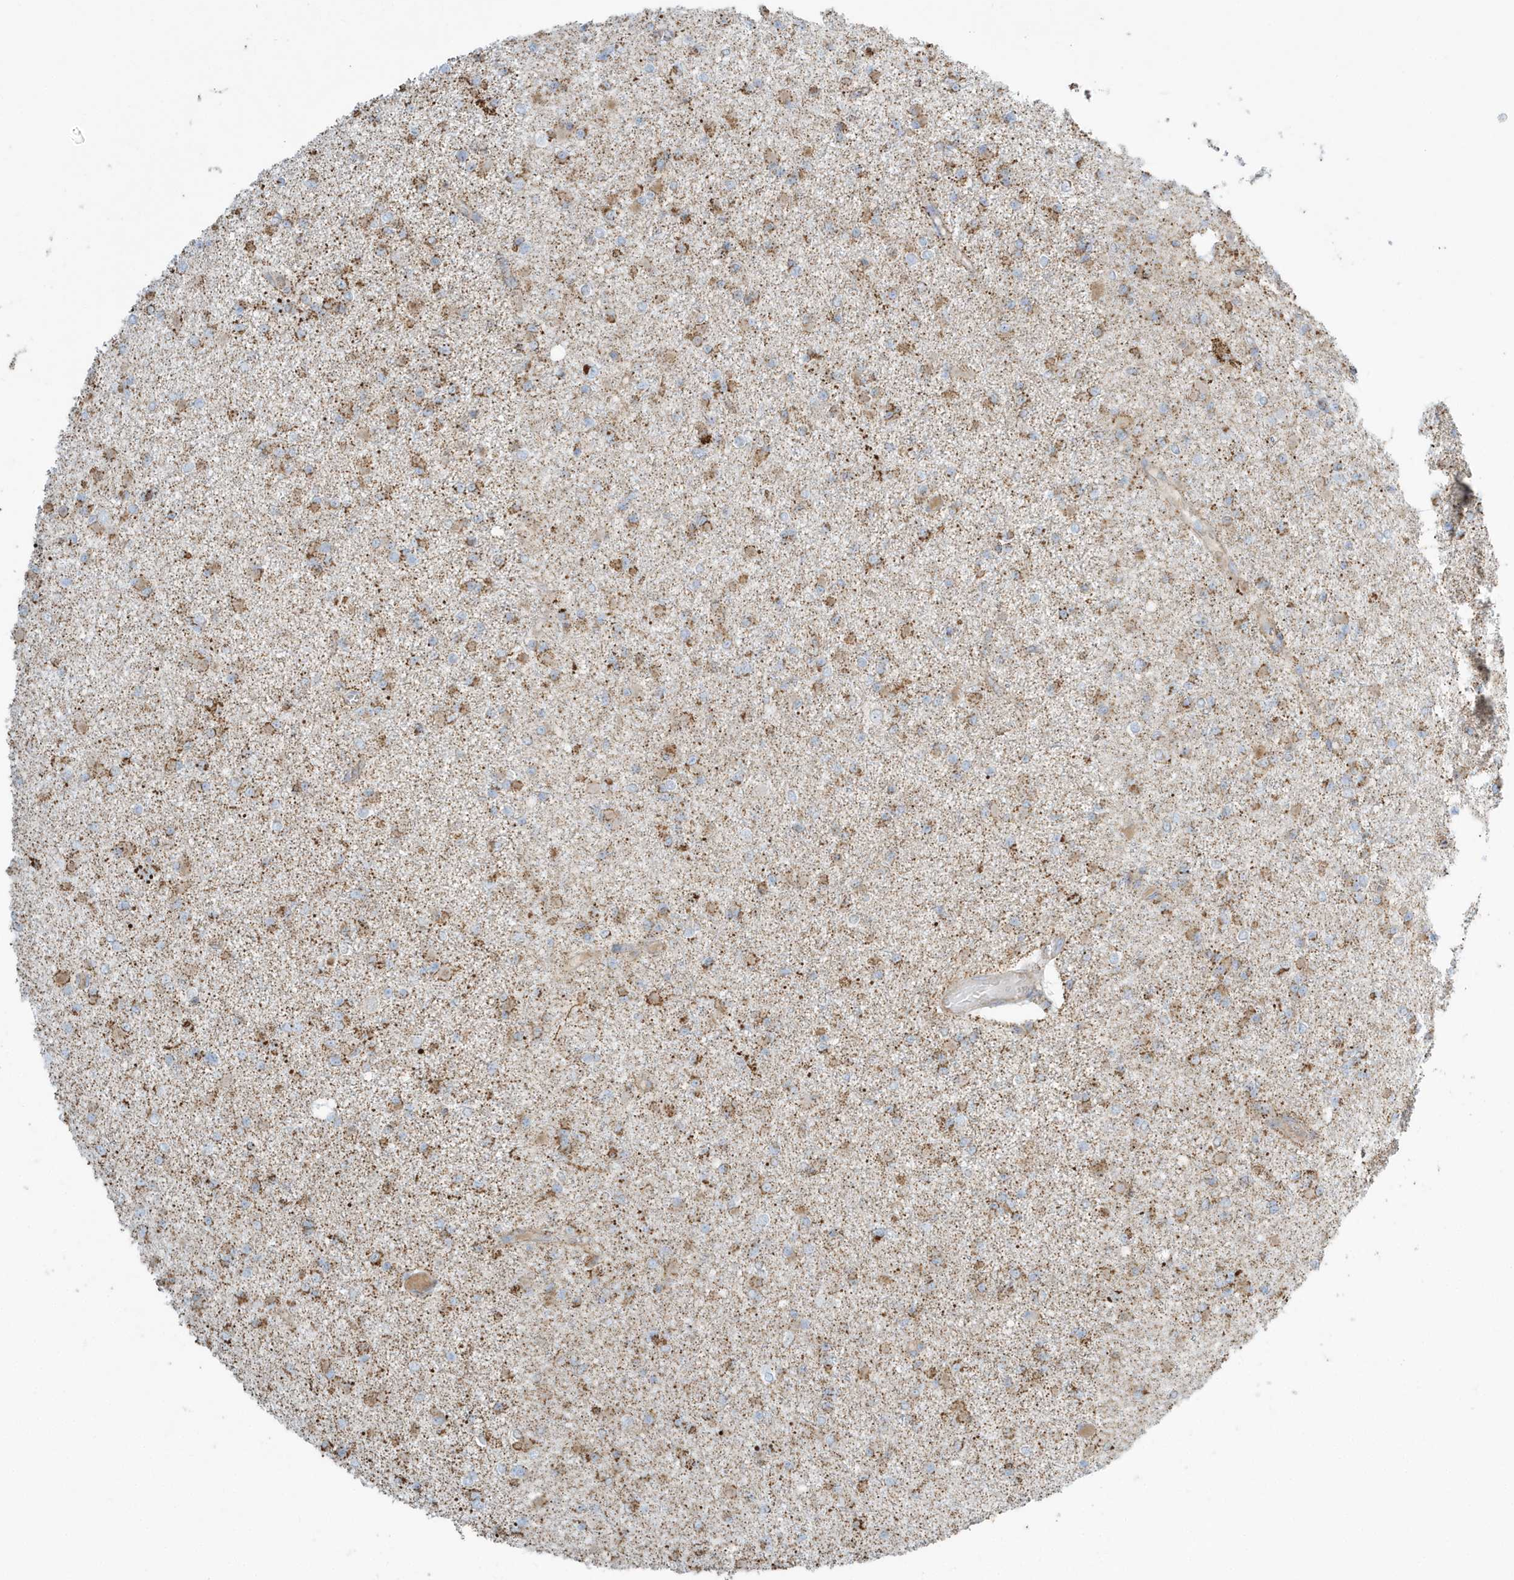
{"staining": {"intensity": "moderate", "quantity": ">75%", "location": "cytoplasmic/membranous"}, "tissue": "glioma", "cell_type": "Tumor cells", "image_type": "cancer", "snomed": [{"axis": "morphology", "description": "Glioma, malignant, Low grade"}, {"axis": "topography", "description": "Brain"}], "caption": "IHC staining of malignant glioma (low-grade), which demonstrates medium levels of moderate cytoplasmic/membranous positivity in approximately >75% of tumor cells indicating moderate cytoplasmic/membranous protein positivity. The staining was performed using DAB (3,3'-diaminobenzidine) (brown) for protein detection and nuclei were counterstained in hematoxylin (blue).", "gene": "RAB11FIP3", "patient": {"sex": "female", "age": 22}}